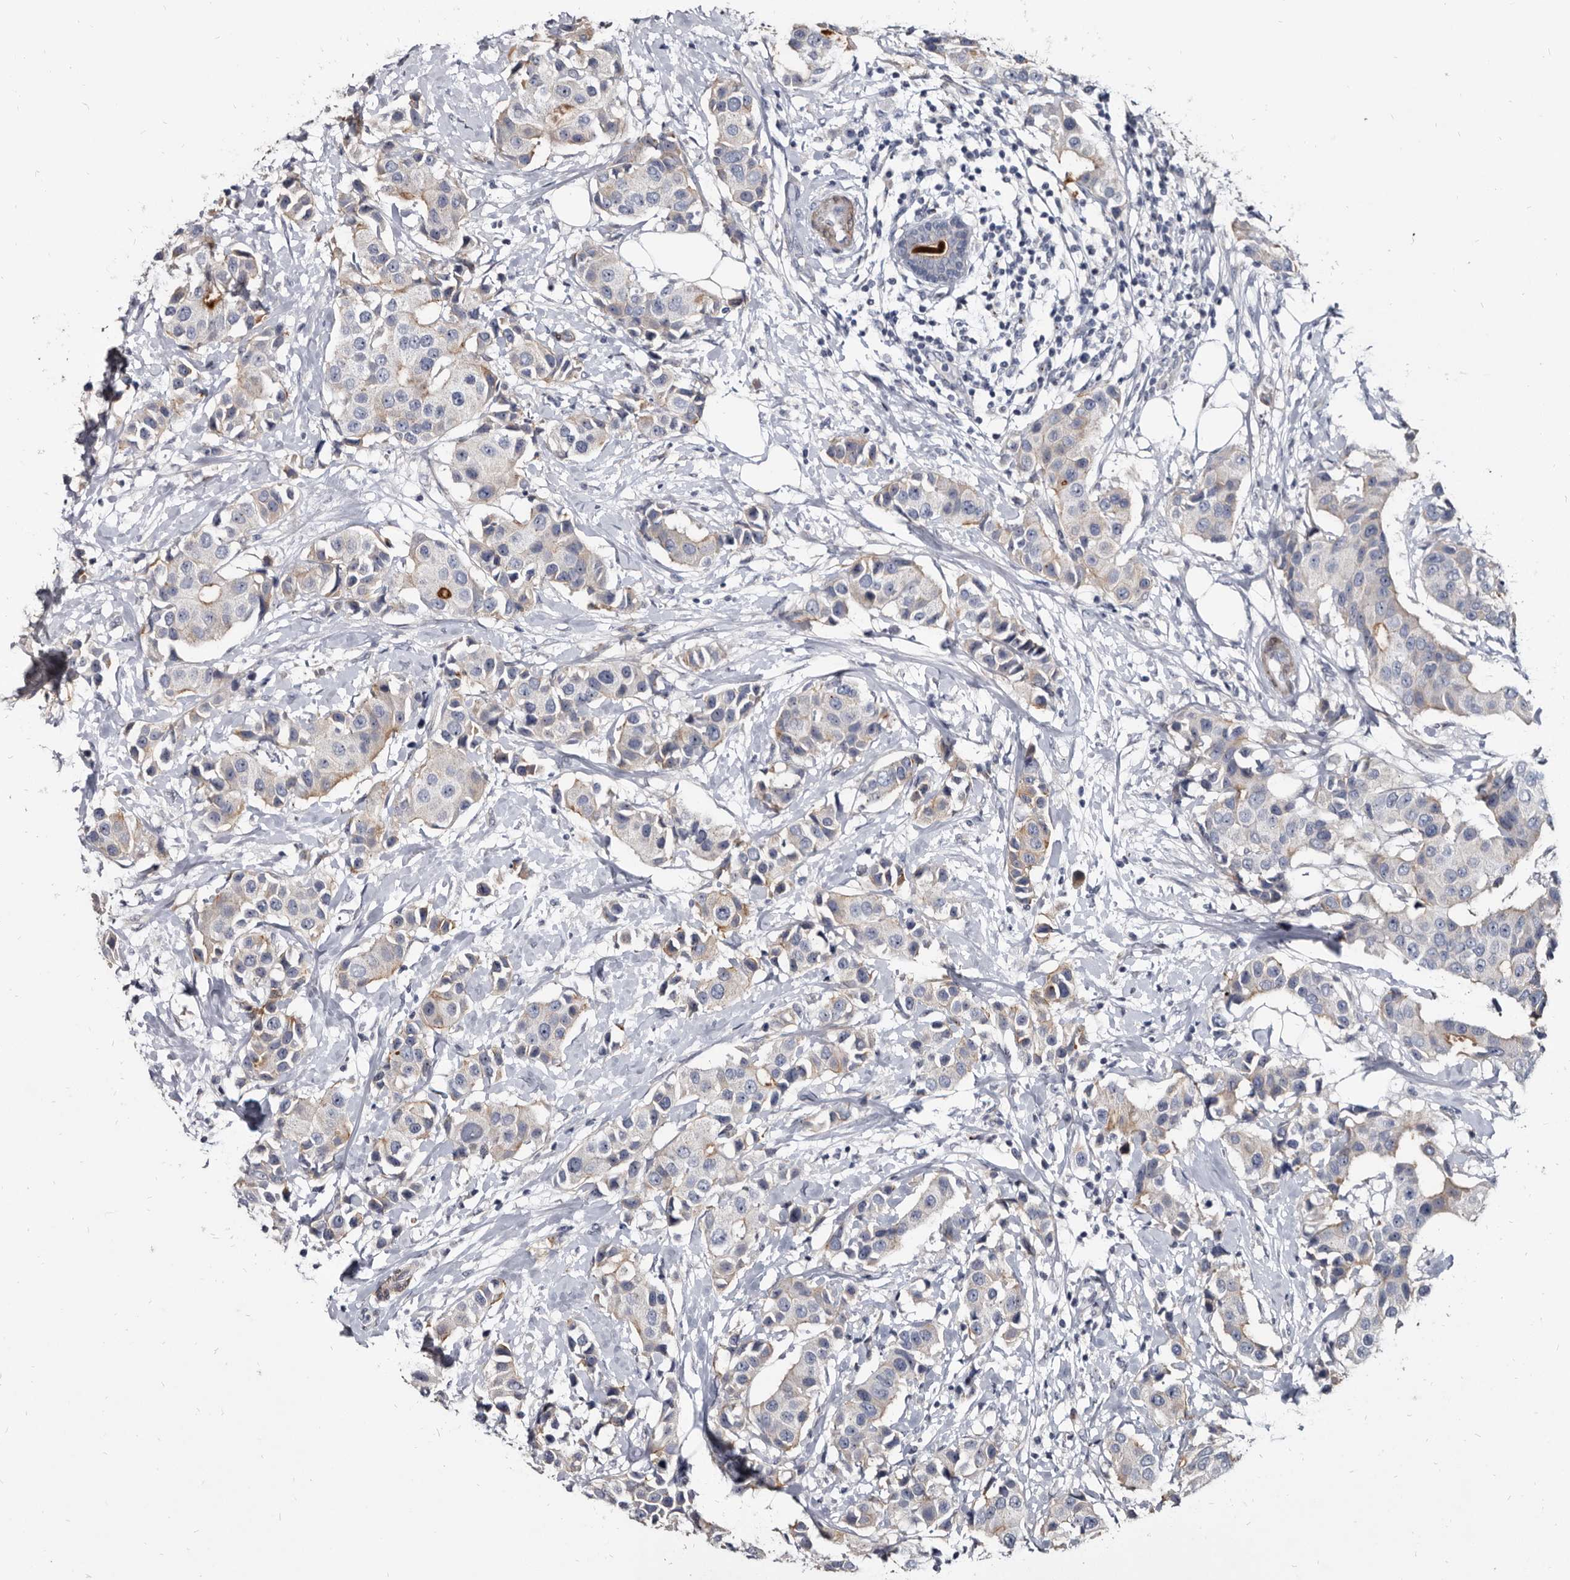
{"staining": {"intensity": "weak", "quantity": "<25%", "location": "cytoplasmic/membranous"}, "tissue": "breast cancer", "cell_type": "Tumor cells", "image_type": "cancer", "snomed": [{"axis": "morphology", "description": "Normal tissue, NOS"}, {"axis": "morphology", "description": "Duct carcinoma"}, {"axis": "topography", "description": "Breast"}], "caption": "The micrograph reveals no staining of tumor cells in breast intraductal carcinoma.", "gene": "PRSS8", "patient": {"sex": "female", "age": 39}}